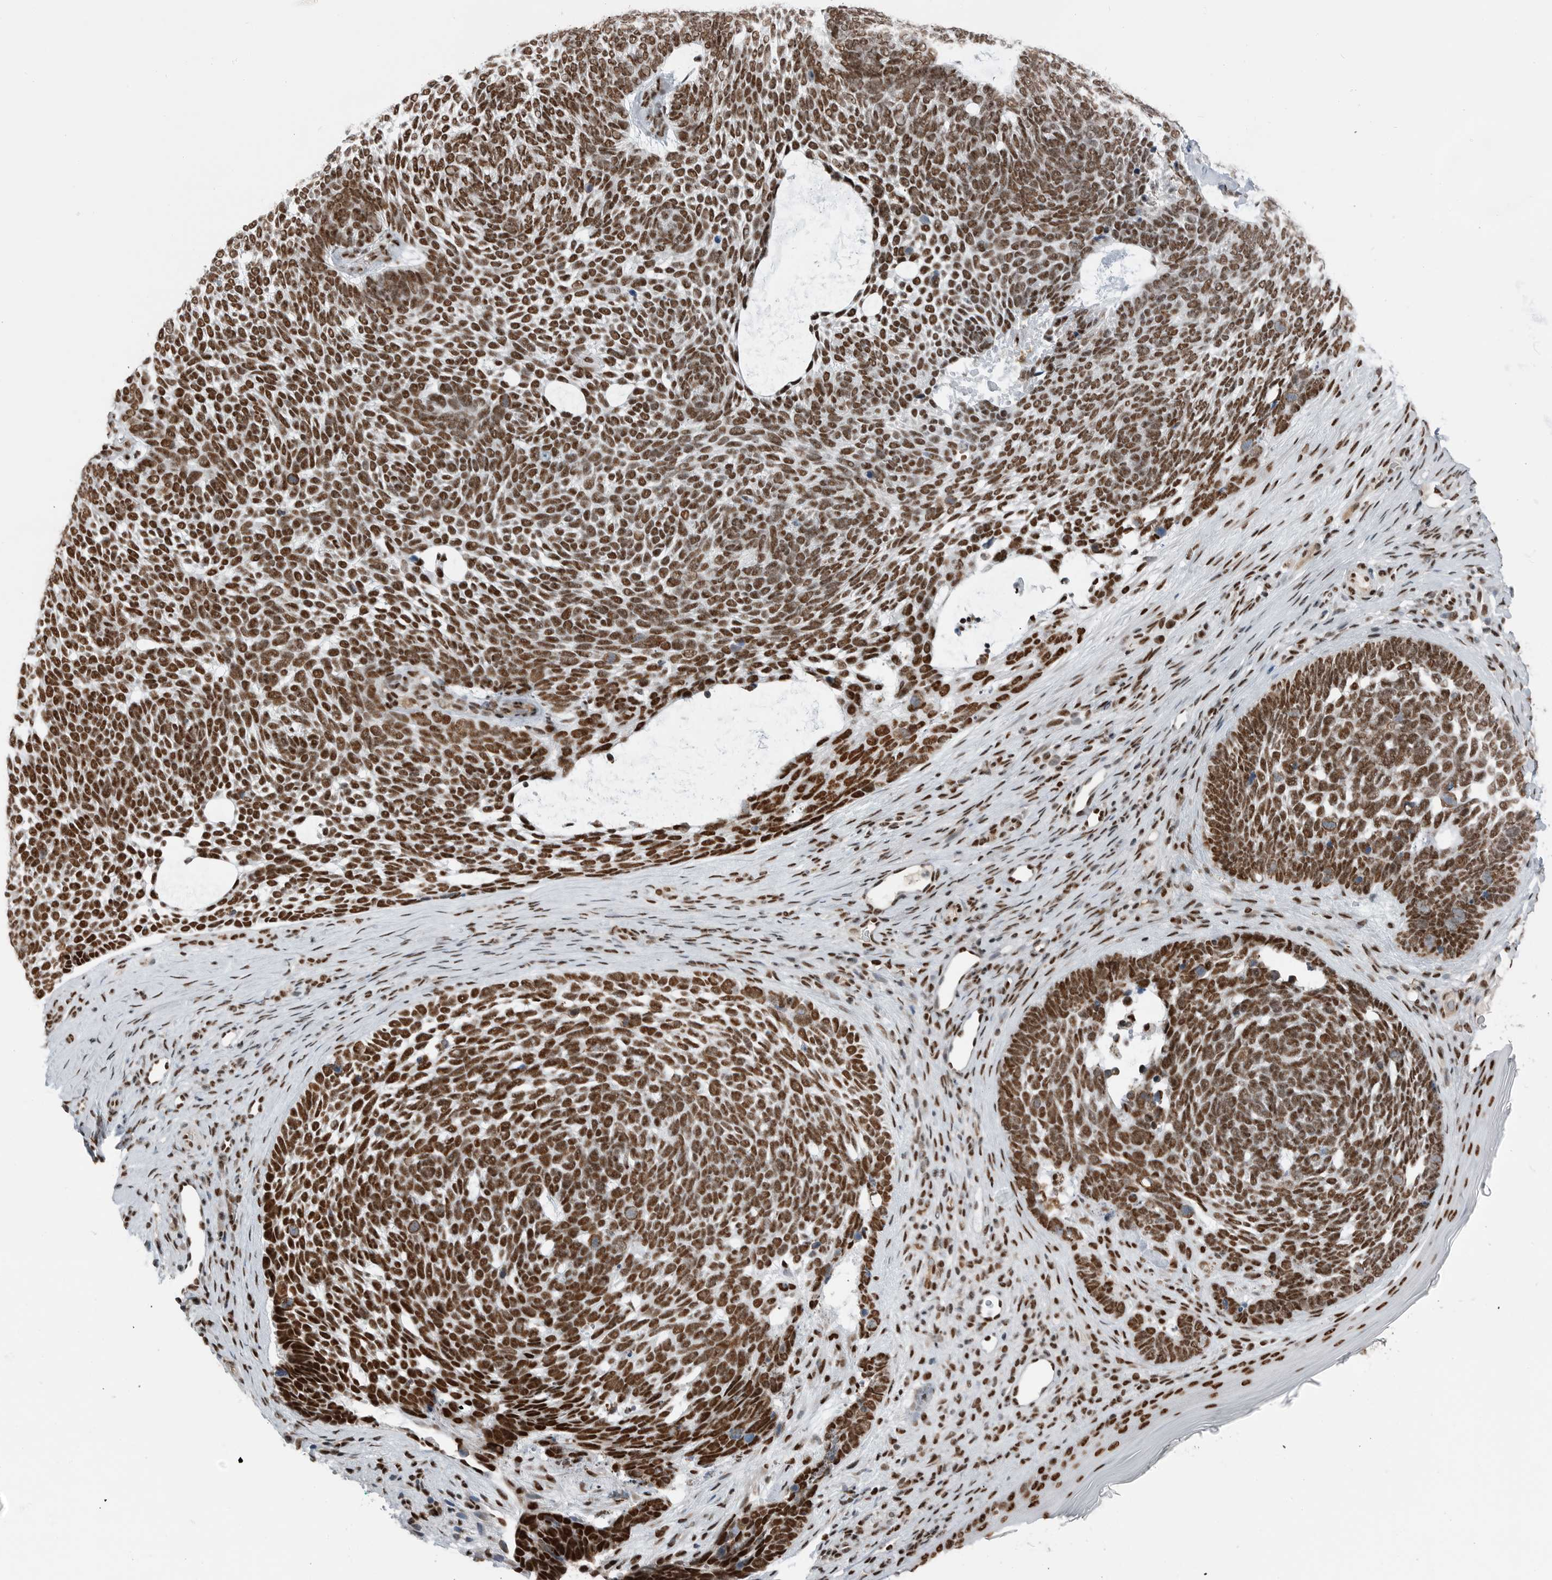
{"staining": {"intensity": "strong", "quantity": ">75%", "location": "nuclear"}, "tissue": "skin cancer", "cell_type": "Tumor cells", "image_type": "cancer", "snomed": [{"axis": "morphology", "description": "Basal cell carcinoma"}, {"axis": "topography", "description": "Skin"}], "caption": "Protein staining exhibits strong nuclear positivity in approximately >75% of tumor cells in skin cancer (basal cell carcinoma). The protein is shown in brown color, while the nuclei are stained blue.", "gene": "BLZF1", "patient": {"sex": "female", "age": 85}}